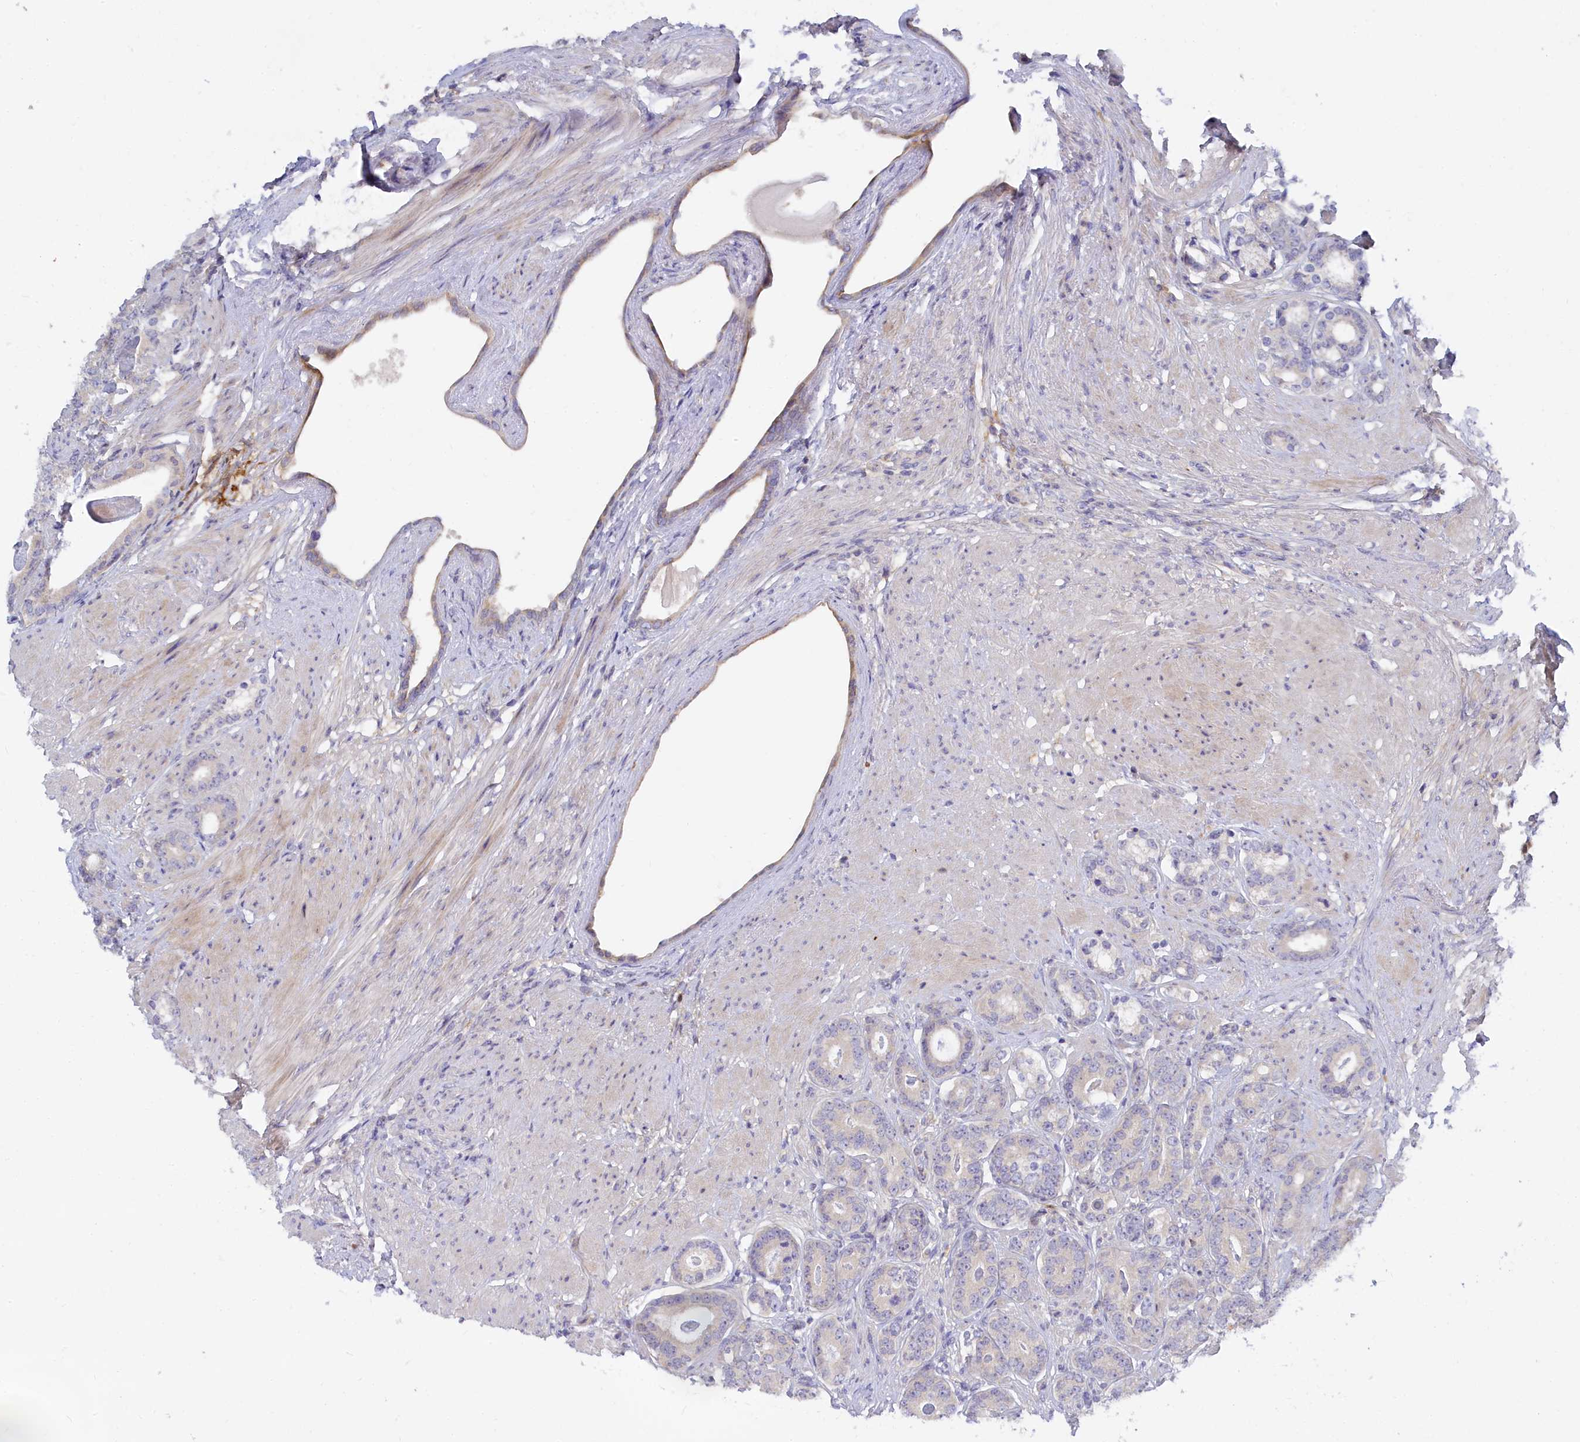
{"staining": {"intensity": "negative", "quantity": "none", "location": "none"}, "tissue": "prostate cancer", "cell_type": "Tumor cells", "image_type": "cancer", "snomed": [{"axis": "morphology", "description": "Adenocarcinoma, Low grade"}, {"axis": "topography", "description": "Prostate"}], "caption": "High magnification brightfield microscopy of prostate cancer (low-grade adenocarcinoma) stained with DAB (brown) and counterstained with hematoxylin (blue): tumor cells show no significant expression.", "gene": "SPATA5L1", "patient": {"sex": "male", "age": 71}}